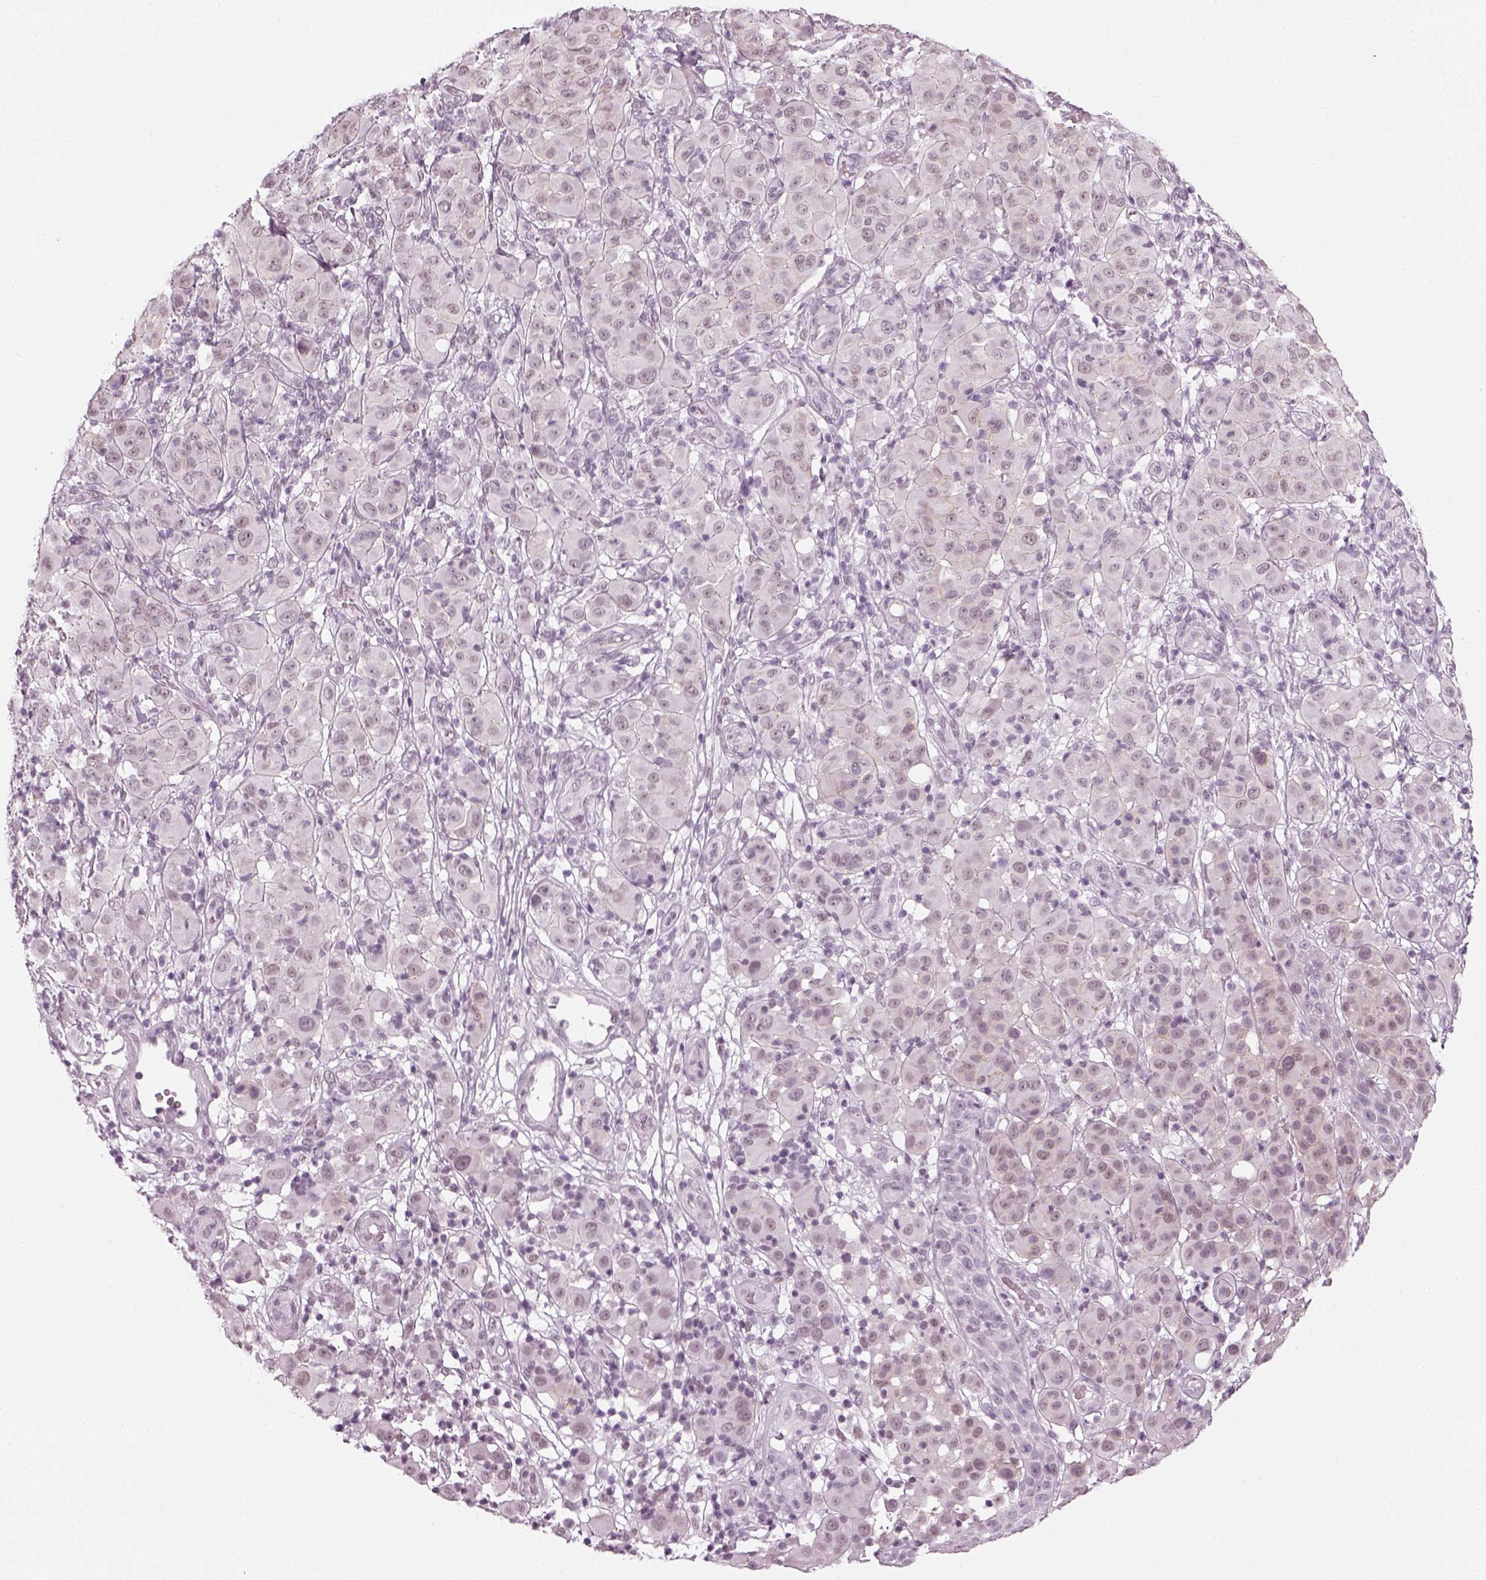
{"staining": {"intensity": "negative", "quantity": "none", "location": "none"}, "tissue": "melanoma", "cell_type": "Tumor cells", "image_type": "cancer", "snomed": [{"axis": "morphology", "description": "Malignant melanoma, NOS"}, {"axis": "topography", "description": "Skin"}], "caption": "Immunohistochemical staining of malignant melanoma demonstrates no significant expression in tumor cells.", "gene": "KCNG2", "patient": {"sex": "female", "age": 87}}